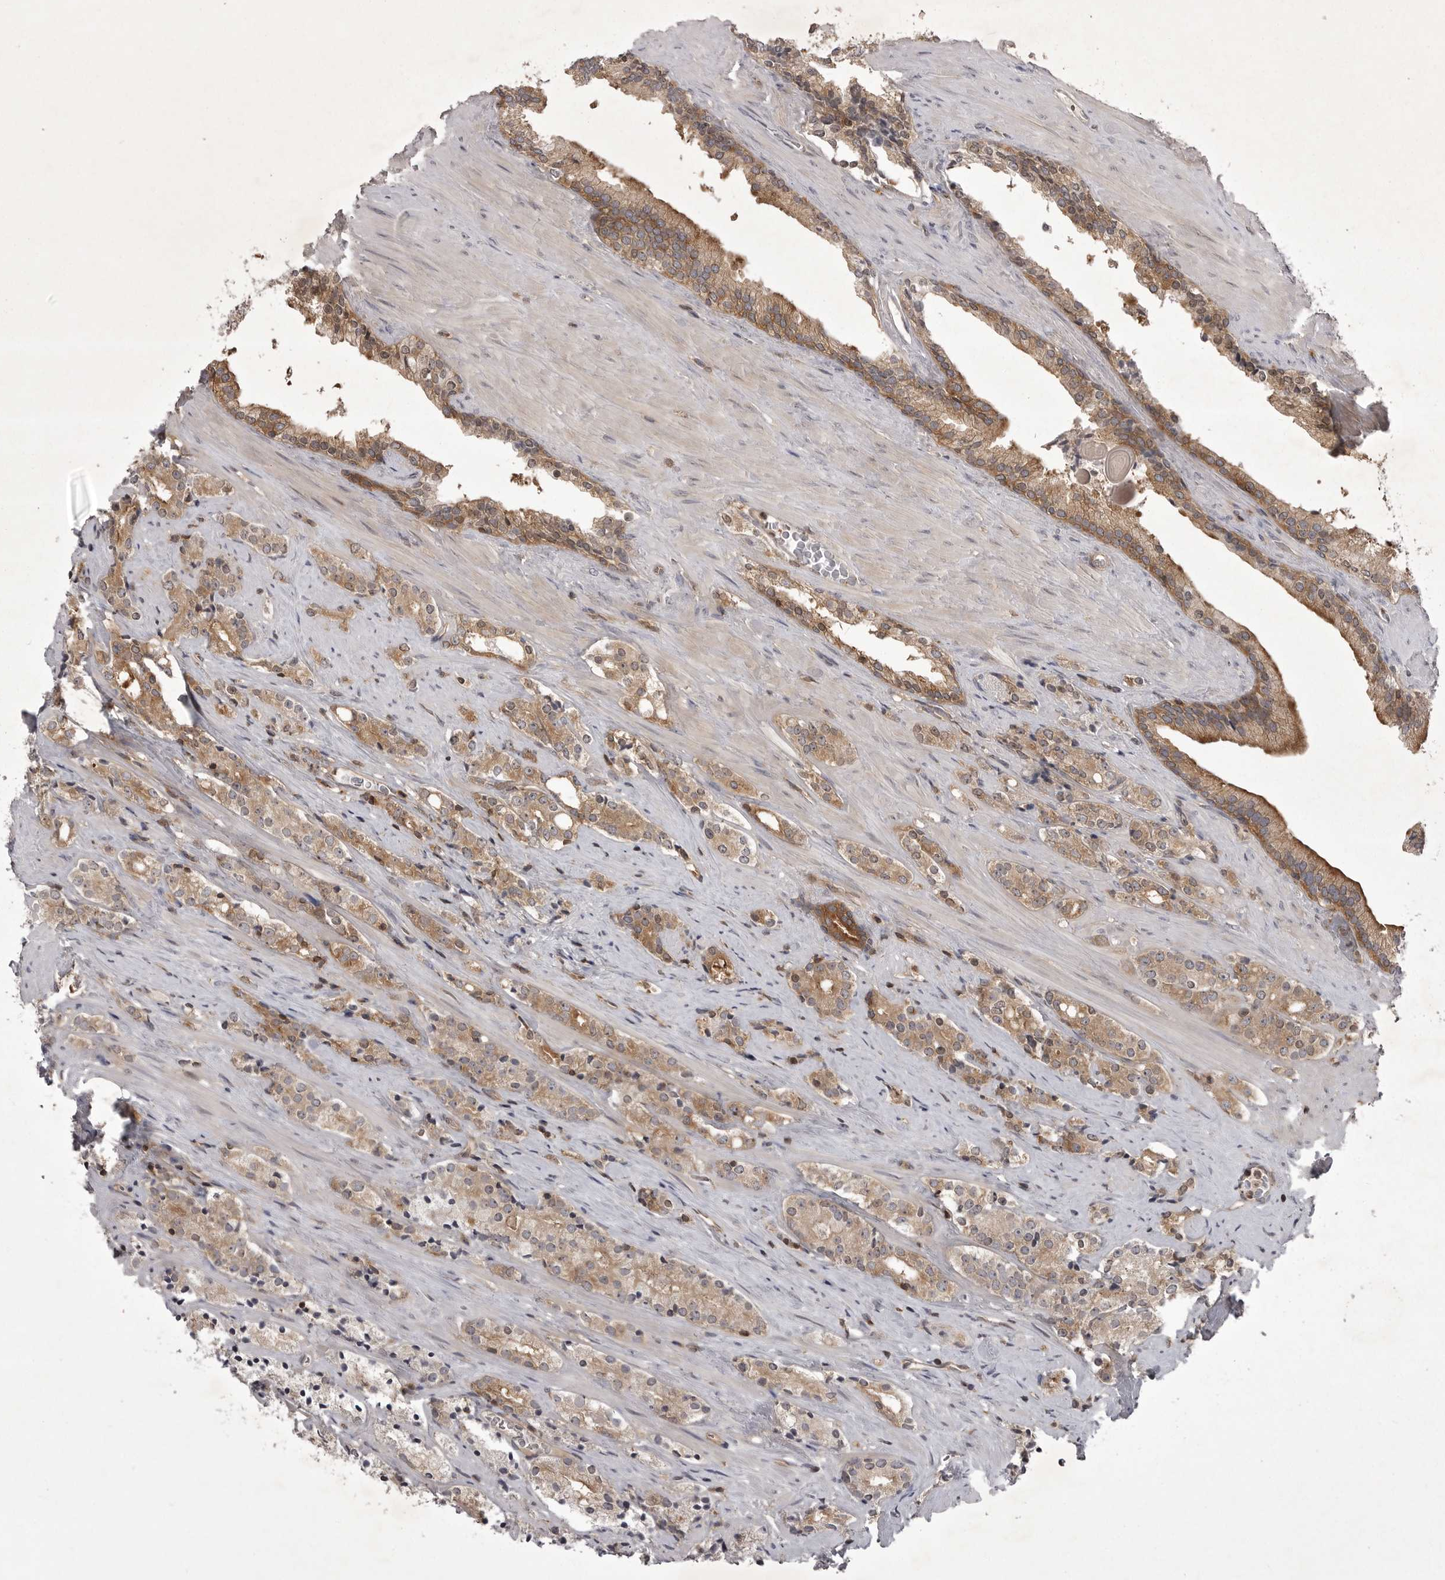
{"staining": {"intensity": "moderate", "quantity": ">75%", "location": "cytoplasmic/membranous"}, "tissue": "prostate cancer", "cell_type": "Tumor cells", "image_type": "cancer", "snomed": [{"axis": "morphology", "description": "Adenocarcinoma, High grade"}, {"axis": "topography", "description": "Prostate"}], "caption": "About >75% of tumor cells in human prostate cancer show moderate cytoplasmic/membranous protein positivity as visualized by brown immunohistochemical staining.", "gene": "STK24", "patient": {"sex": "male", "age": 71}}